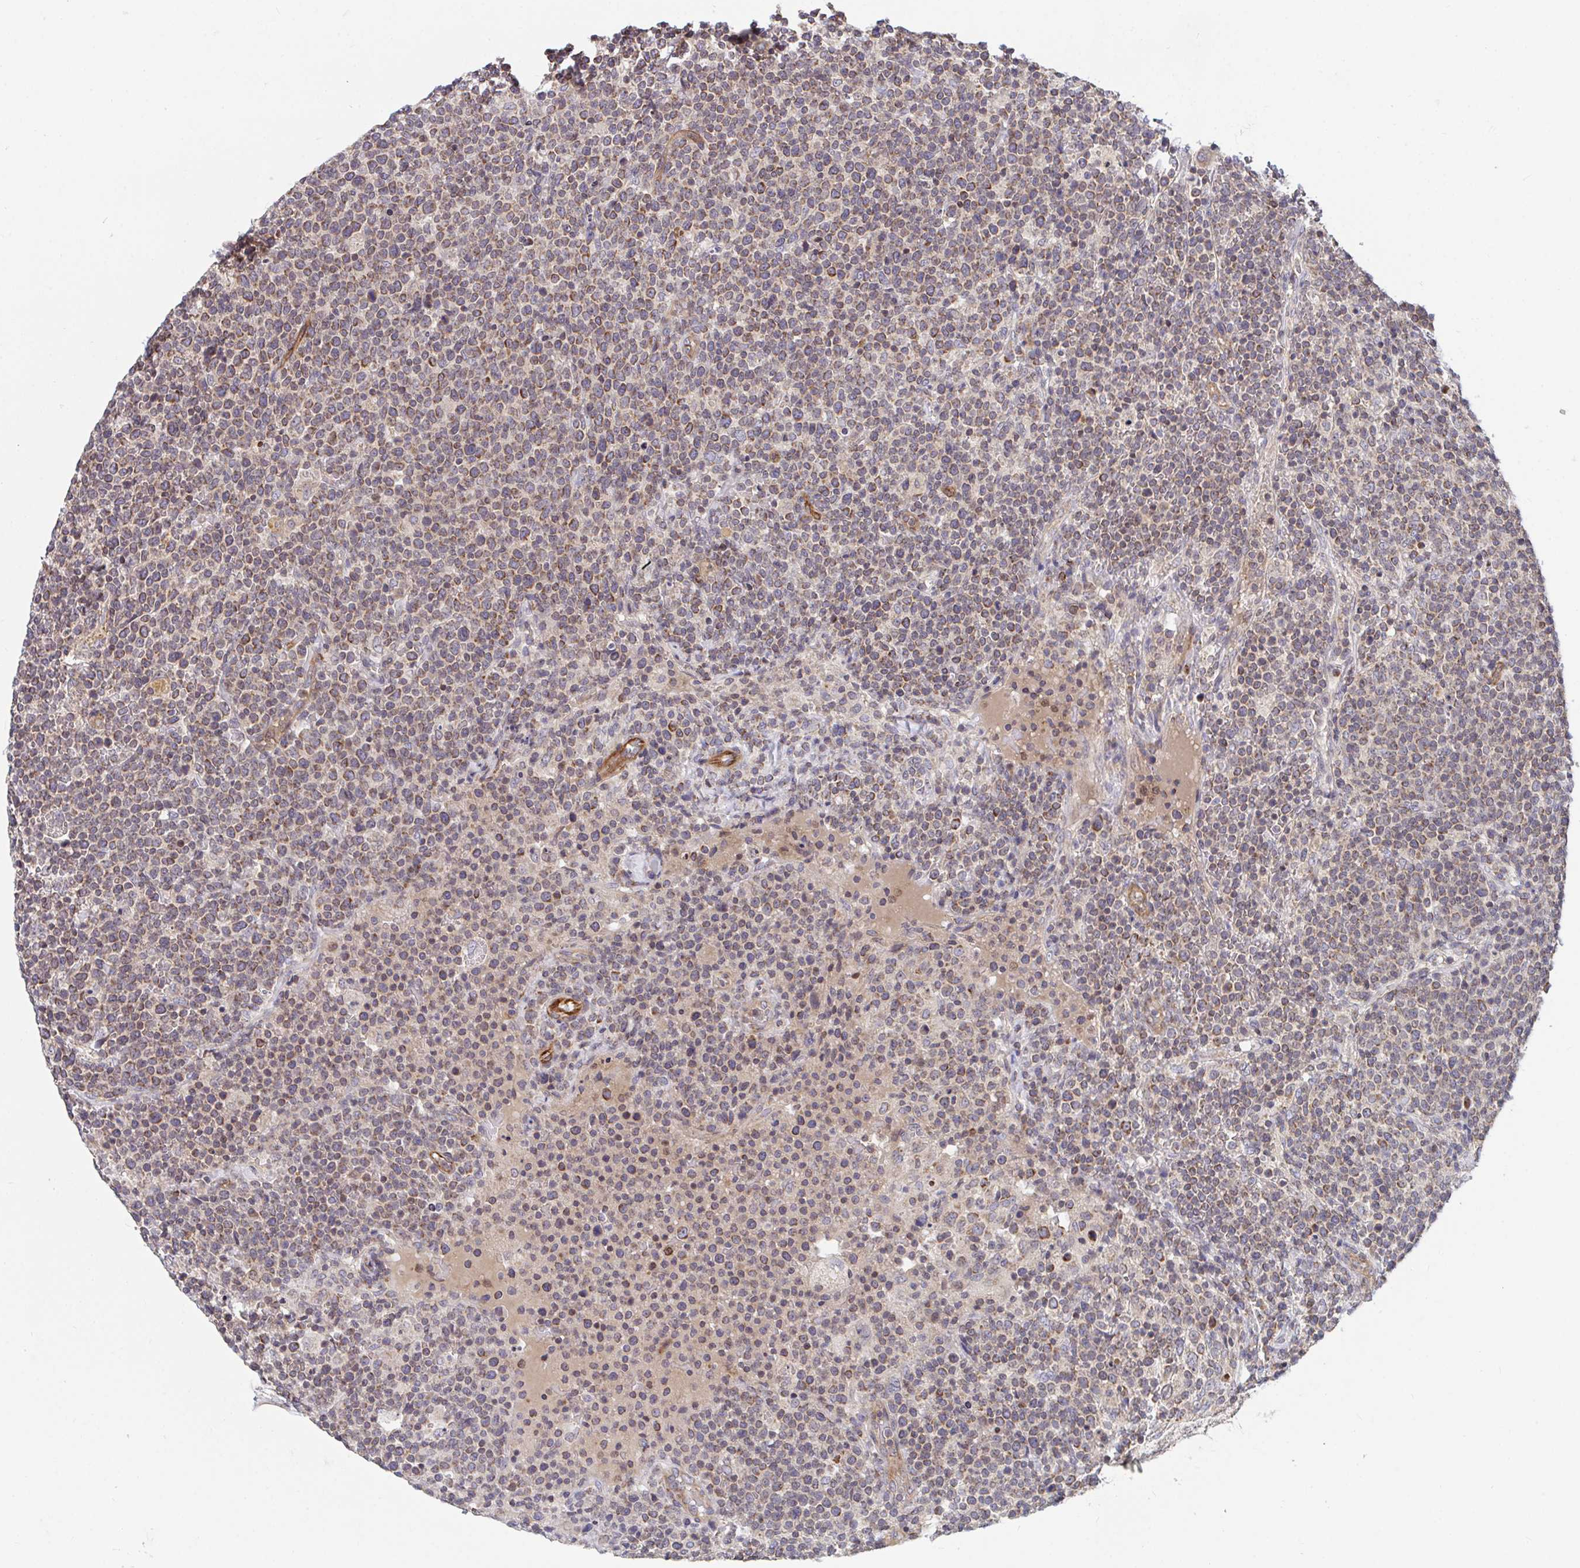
{"staining": {"intensity": "moderate", "quantity": ">75%", "location": "cytoplasmic/membranous"}, "tissue": "lymphoma", "cell_type": "Tumor cells", "image_type": "cancer", "snomed": [{"axis": "morphology", "description": "Malignant lymphoma, non-Hodgkin's type, High grade"}, {"axis": "topography", "description": "Lymph node"}], "caption": "Protein expression analysis of high-grade malignant lymphoma, non-Hodgkin's type exhibits moderate cytoplasmic/membranous positivity in approximately >75% of tumor cells.", "gene": "EIF1AD", "patient": {"sex": "male", "age": 61}}